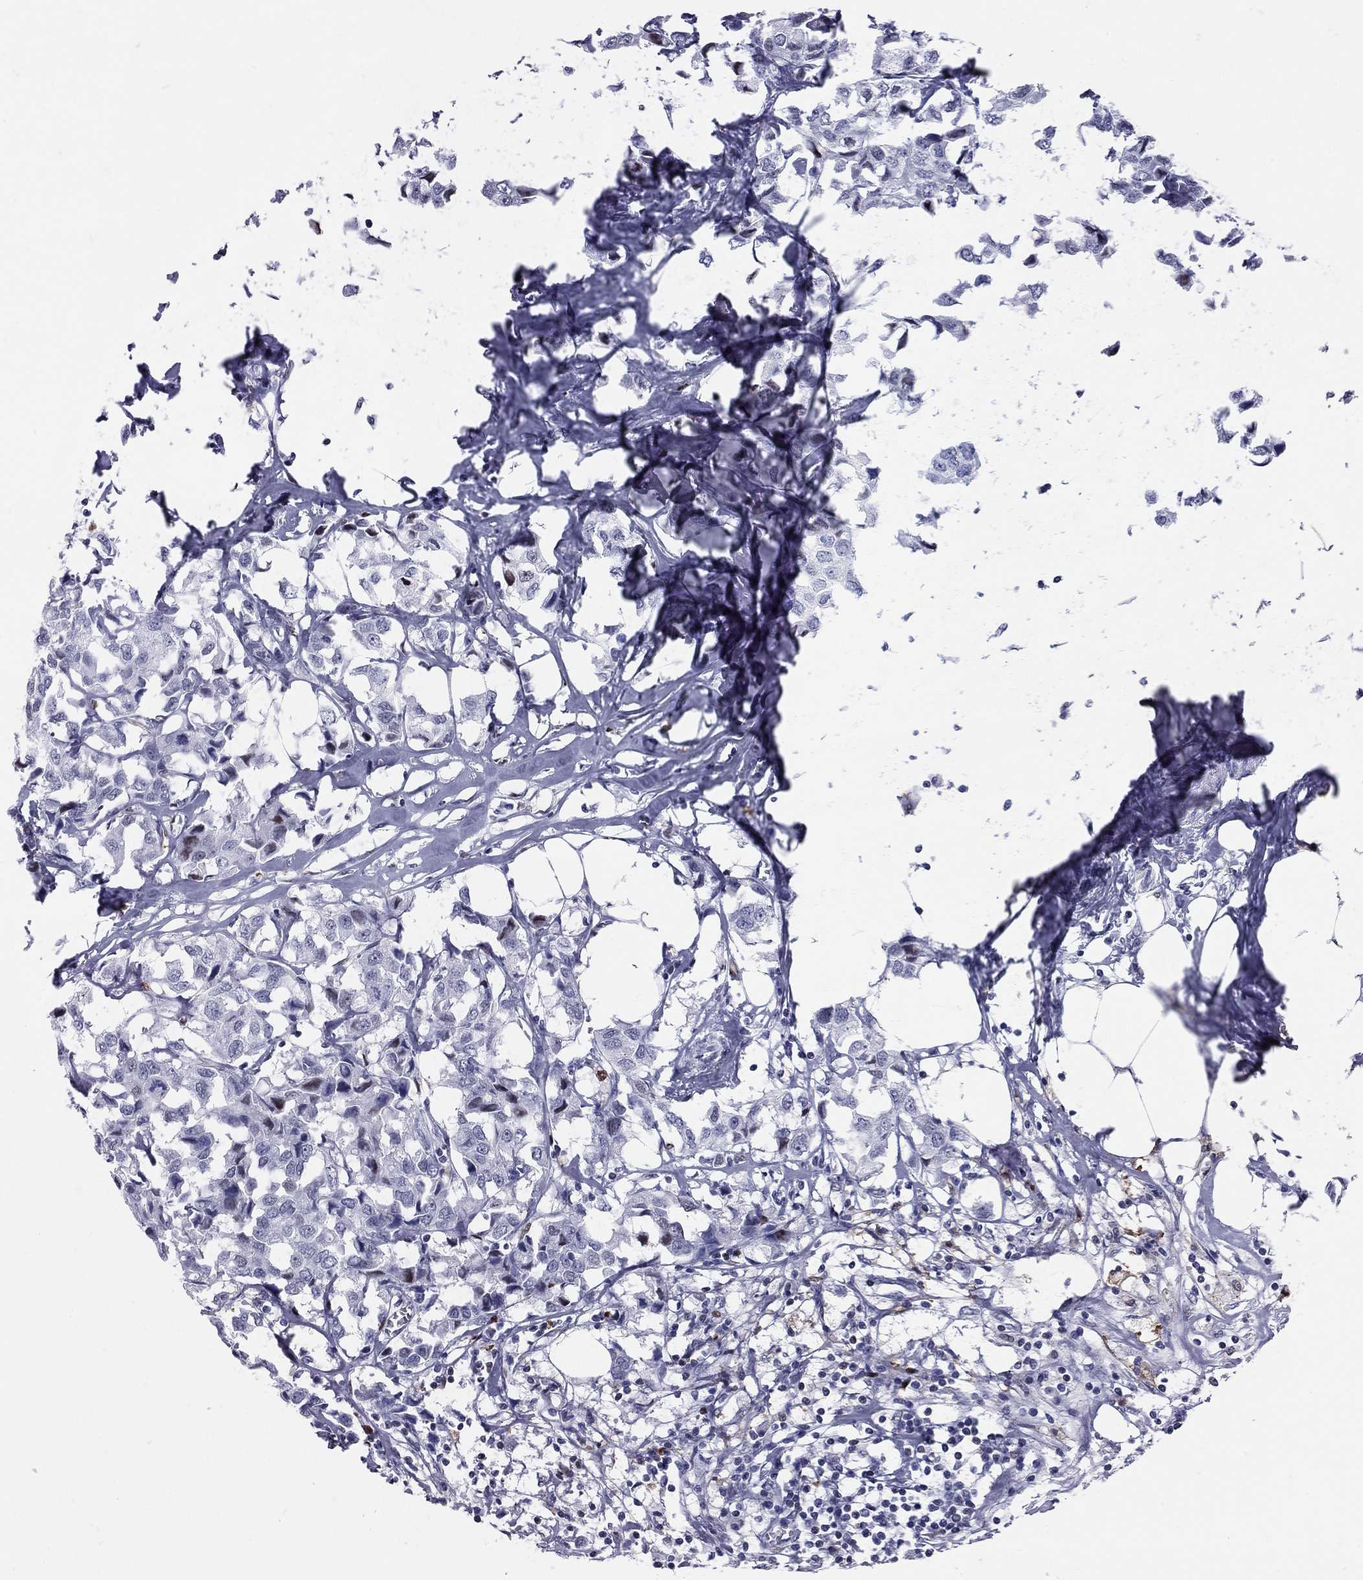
{"staining": {"intensity": "moderate", "quantity": "<25%", "location": "nuclear"}, "tissue": "breast cancer", "cell_type": "Tumor cells", "image_type": "cancer", "snomed": [{"axis": "morphology", "description": "Duct carcinoma"}, {"axis": "topography", "description": "Breast"}], "caption": "Immunohistochemistry micrograph of neoplastic tissue: breast cancer (invasive ductal carcinoma) stained using immunohistochemistry (IHC) shows low levels of moderate protein expression localized specifically in the nuclear of tumor cells, appearing as a nuclear brown color.", "gene": "PCGF3", "patient": {"sex": "female", "age": 80}}